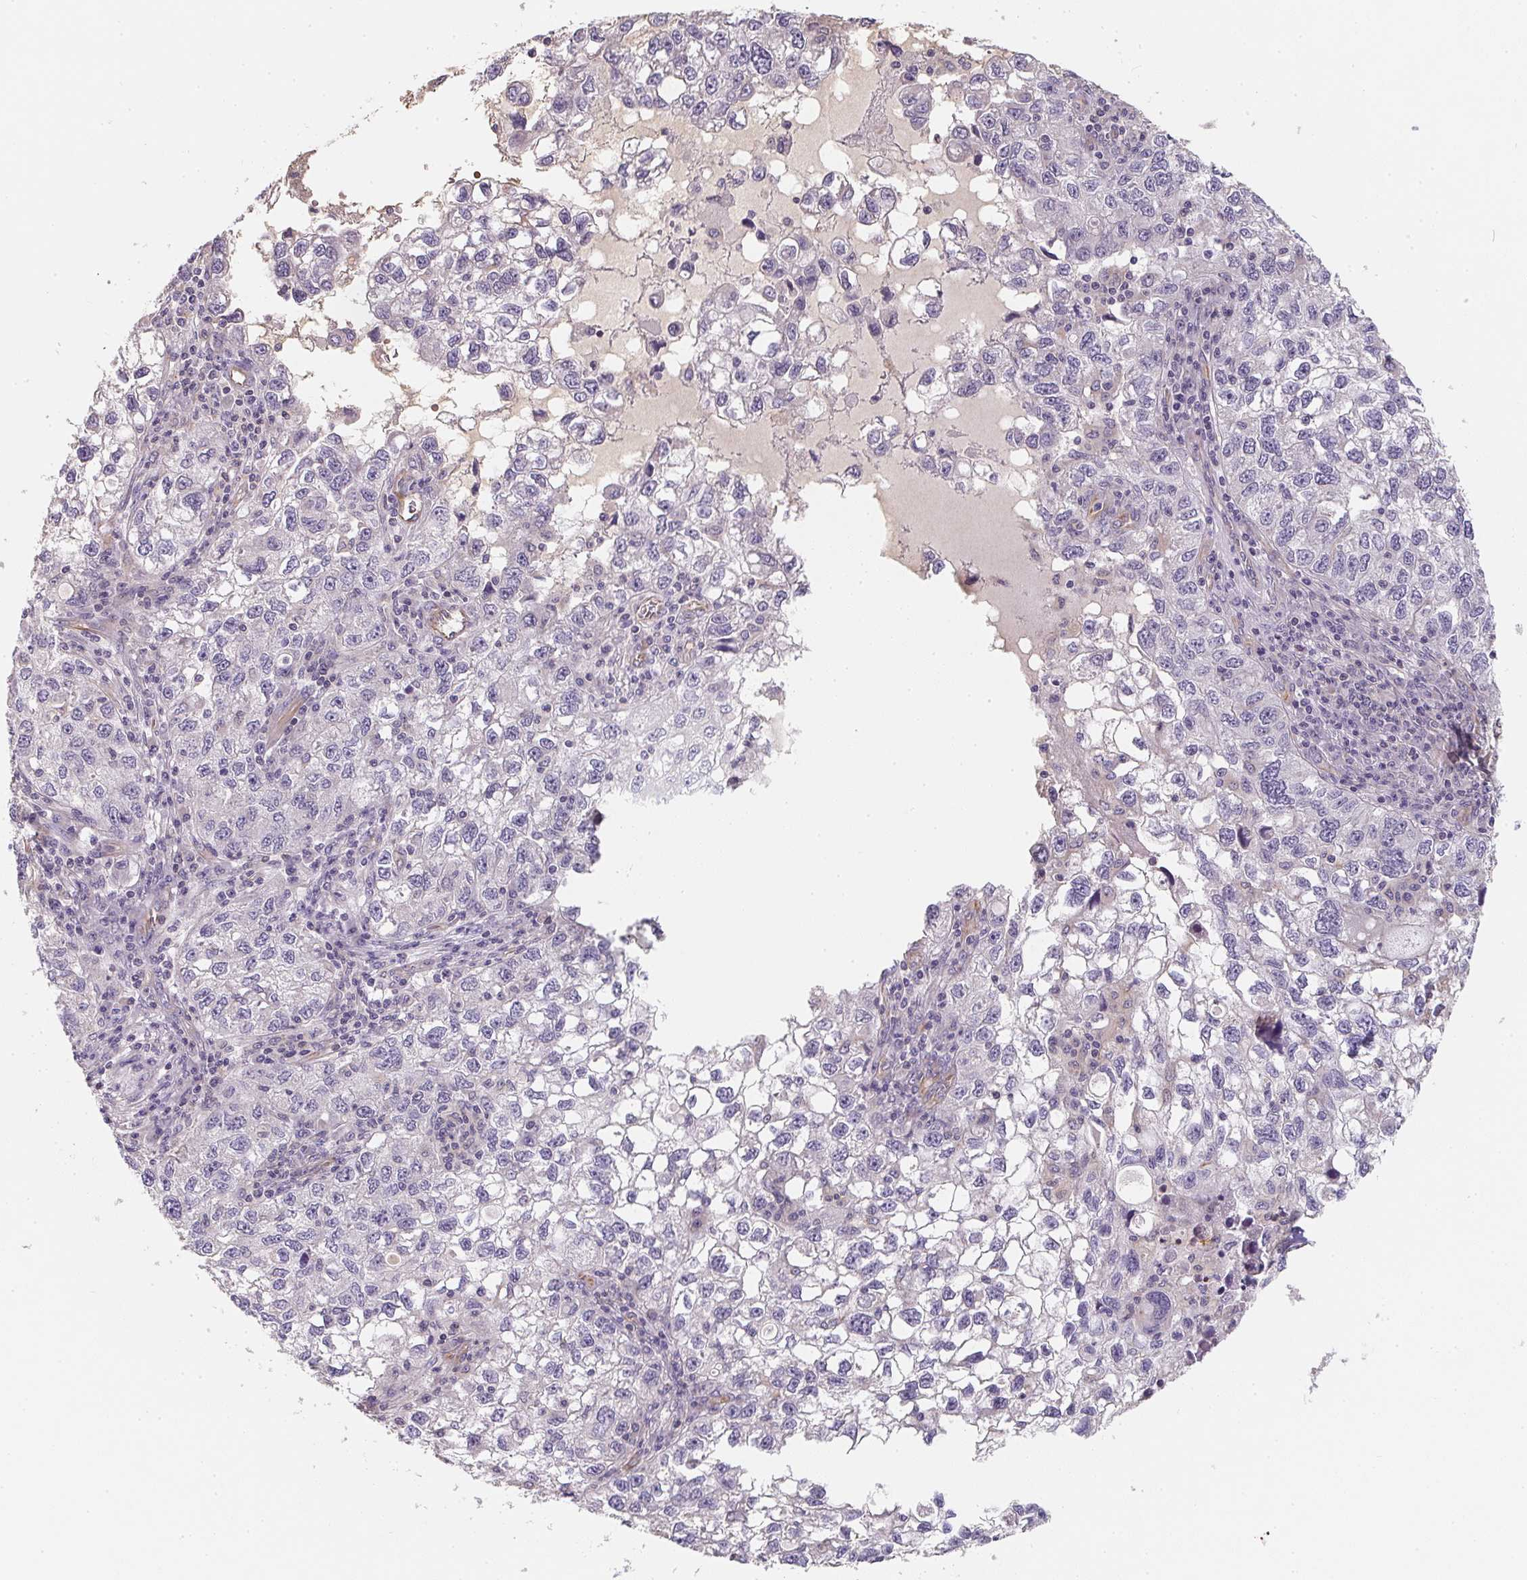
{"staining": {"intensity": "negative", "quantity": "none", "location": "none"}, "tissue": "cervical cancer", "cell_type": "Tumor cells", "image_type": "cancer", "snomed": [{"axis": "morphology", "description": "Squamous cell carcinoma, NOS"}, {"axis": "topography", "description": "Cervix"}], "caption": "This is an IHC micrograph of human cervical cancer. There is no positivity in tumor cells.", "gene": "TBKBP1", "patient": {"sex": "female", "age": 55}}